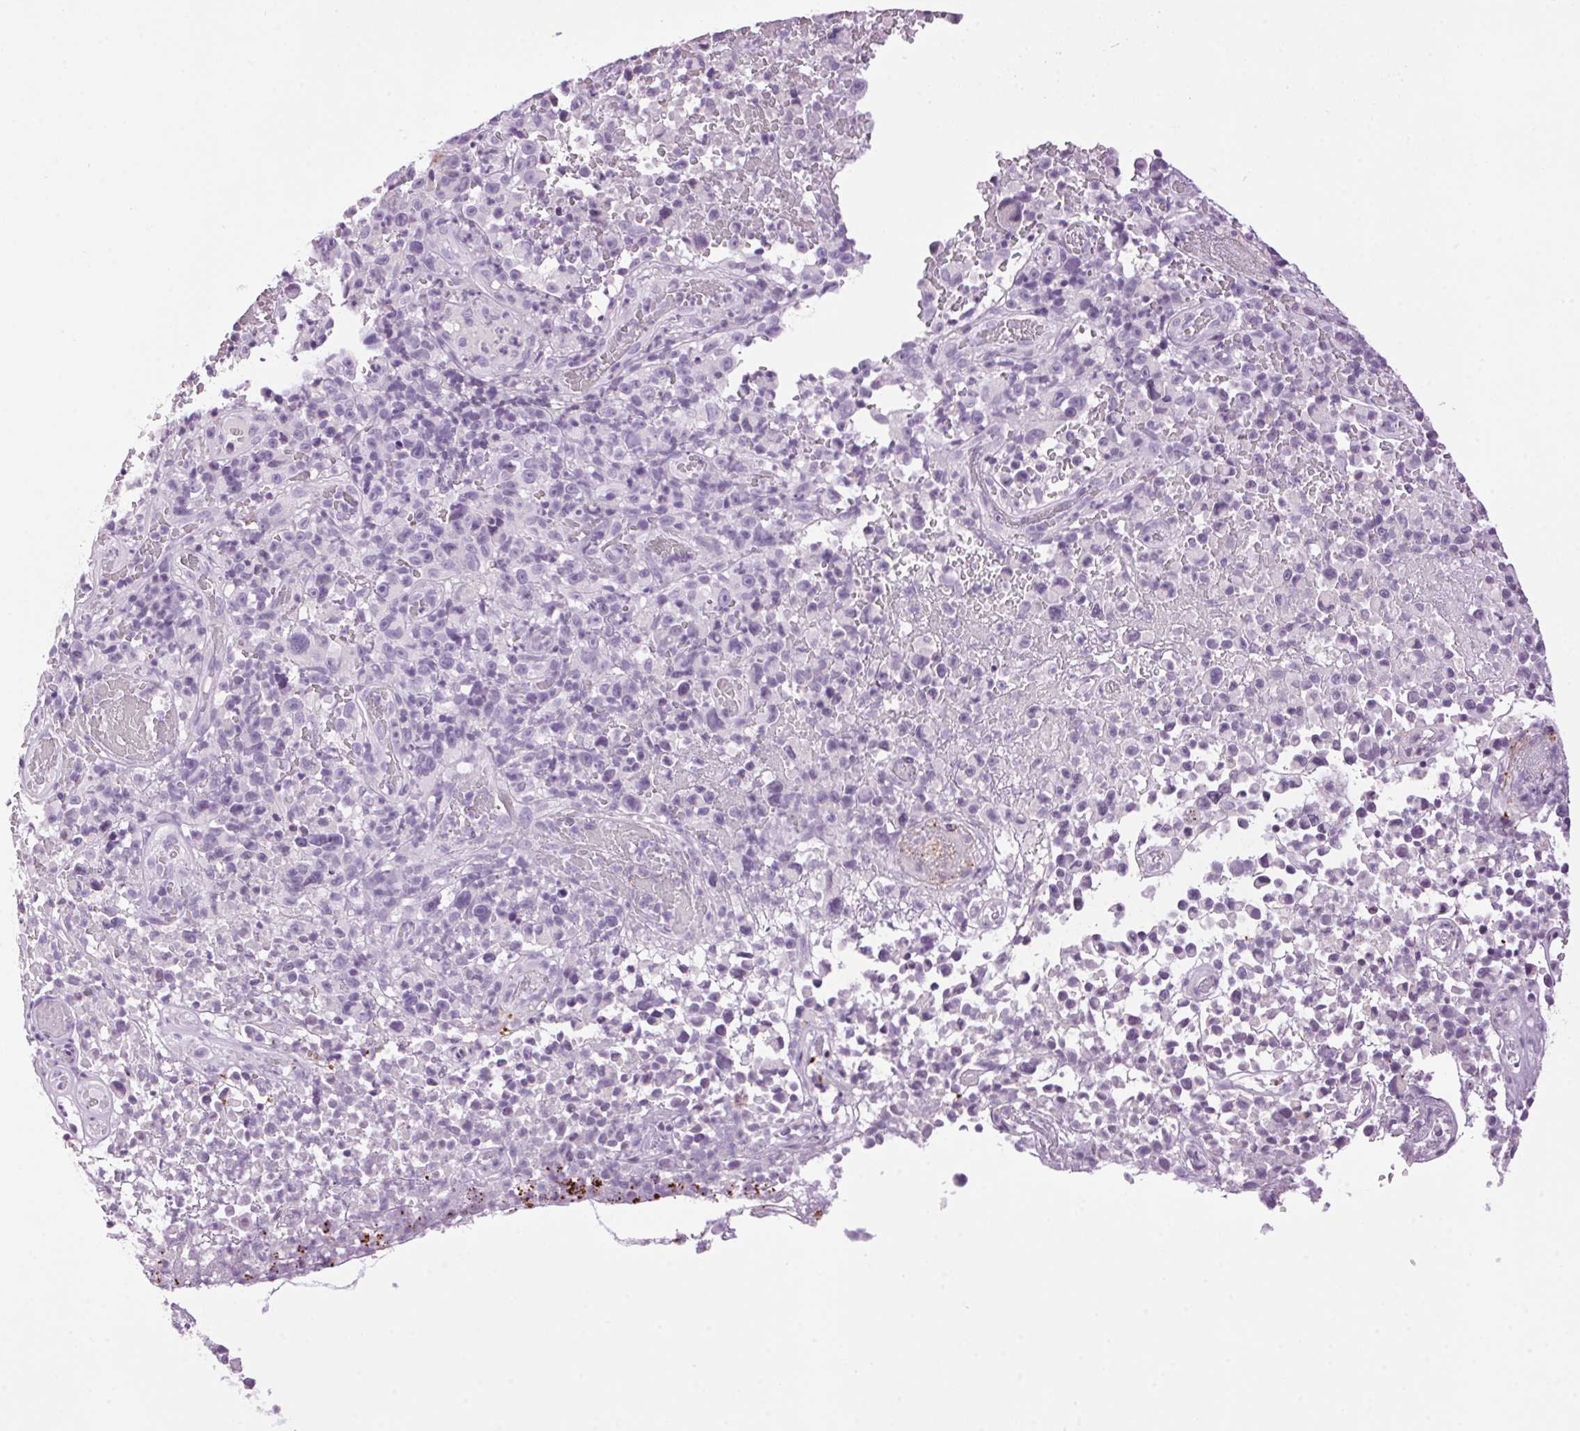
{"staining": {"intensity": "negative", "quantity": "none", "location": "none"}, "tissue": "melanoma", "cell_type": "Tumor cells", "image_type": "cancer", "snomed": [{"axis": "morphology", "description": "Malignant melanoma, NOS"}, {"axis": "topography", "description": "Skin"}], "caption": "Melanoma stained for a protein using immunohistochemistry (IHC) demonstrates no positivity tumor cells.", "gene": "TMEM88B", "patient": {"sex": "female", "age": 82}}